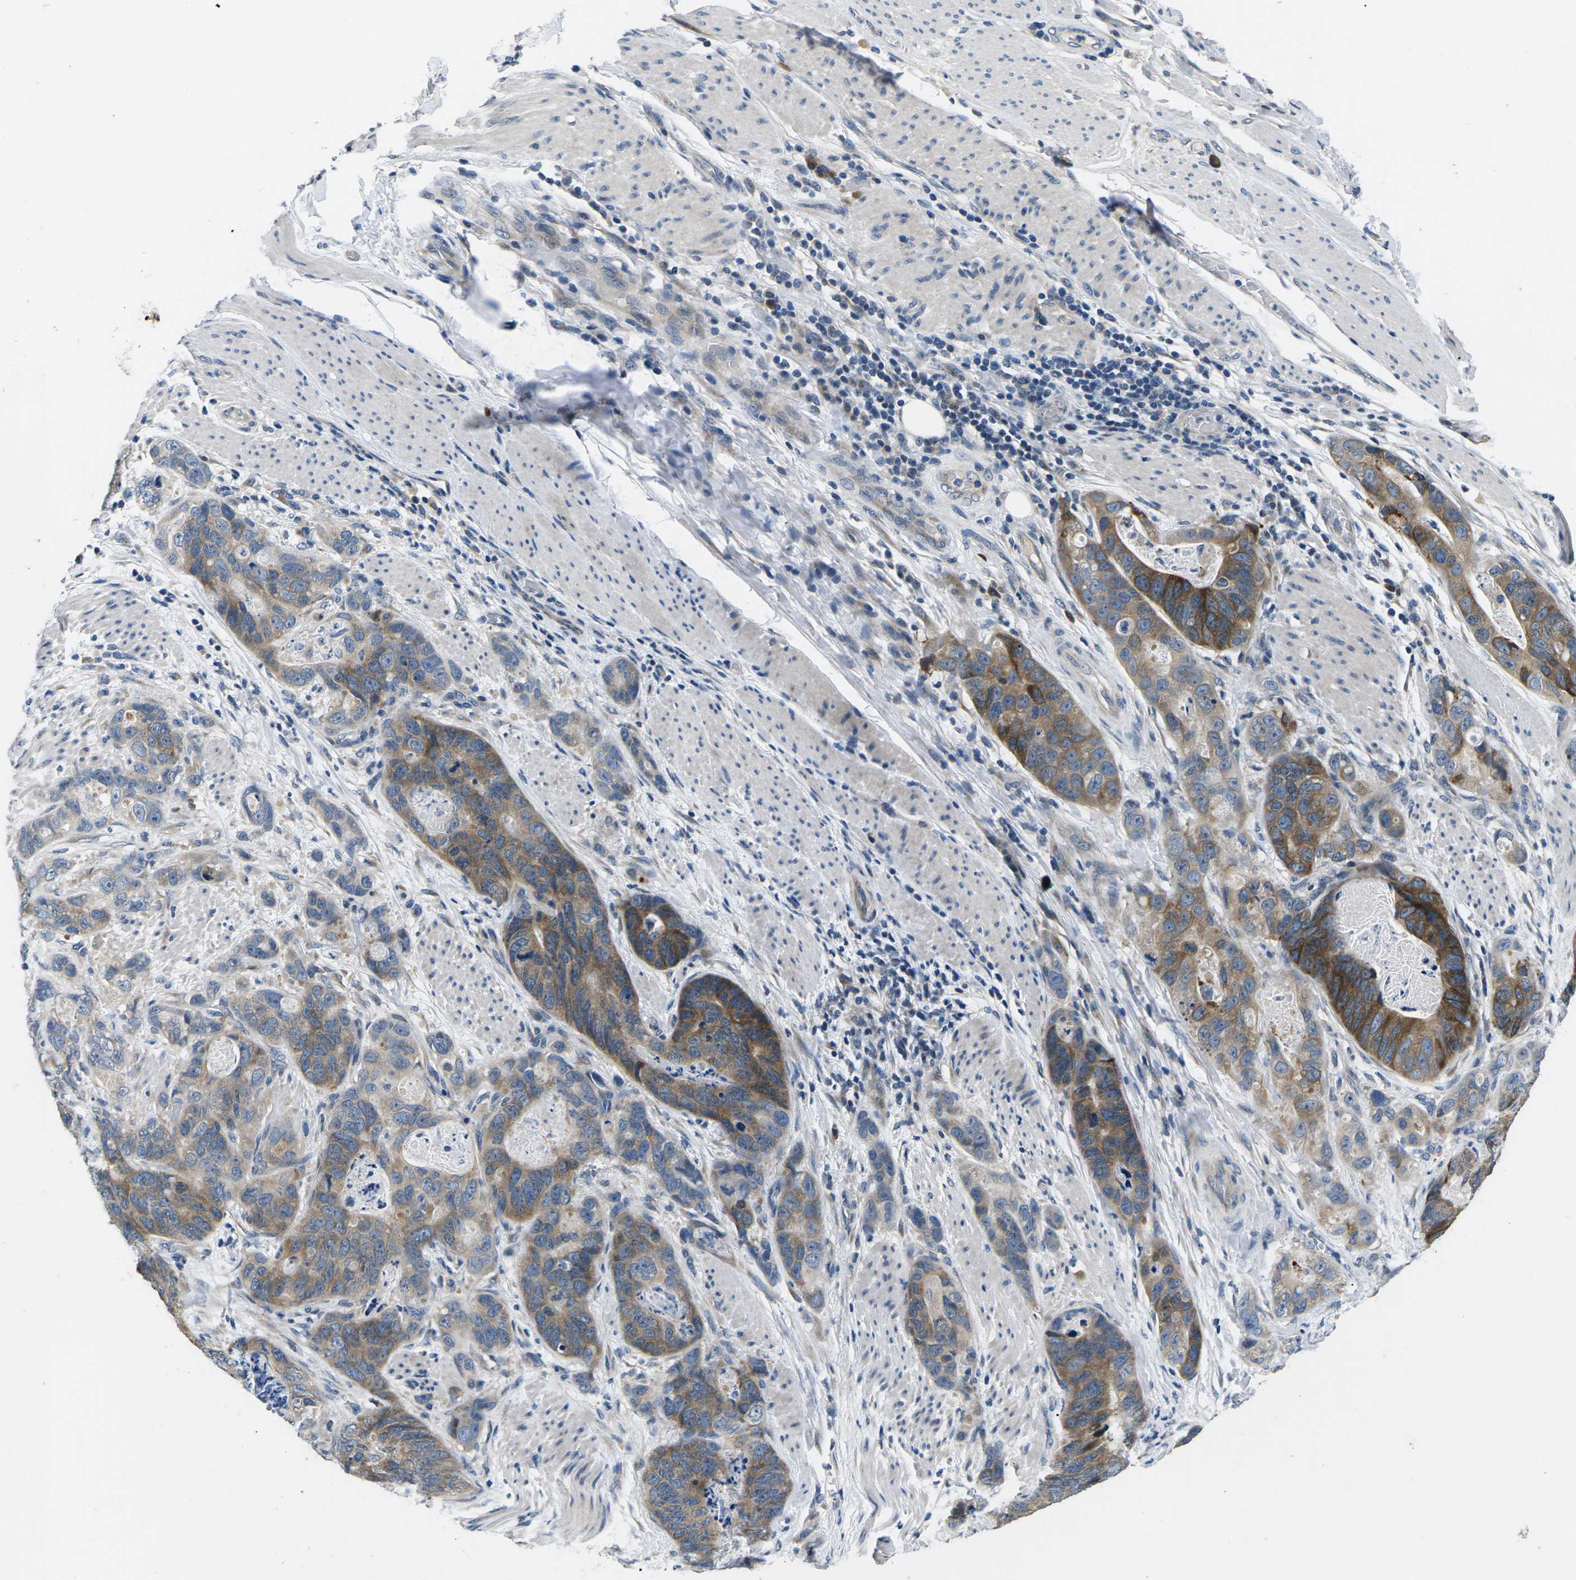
{"staining": {"intensity": "moderate", "quantity": ">75%", "location": "cytoplasmic/membranous"}, "tissue": "stomach cancer", "cell_type": "Tumor cells", "image_type": "cancer", "snomed": [{"axis": "morphology", "description": "Adenocarcinoma, NOS"}, {"axis": "topography", "description": "Stomach"}], "caption": "IHC (DAB (3,3'-diaminobenzidine)) staining of human adenocarcinoma (stomach) shows moderate cytoplasmic/membranous protein staining in about >75% of tumor cells.", "gene": "ERGIC3", "patient": {"sex": "female", "age": 89}}